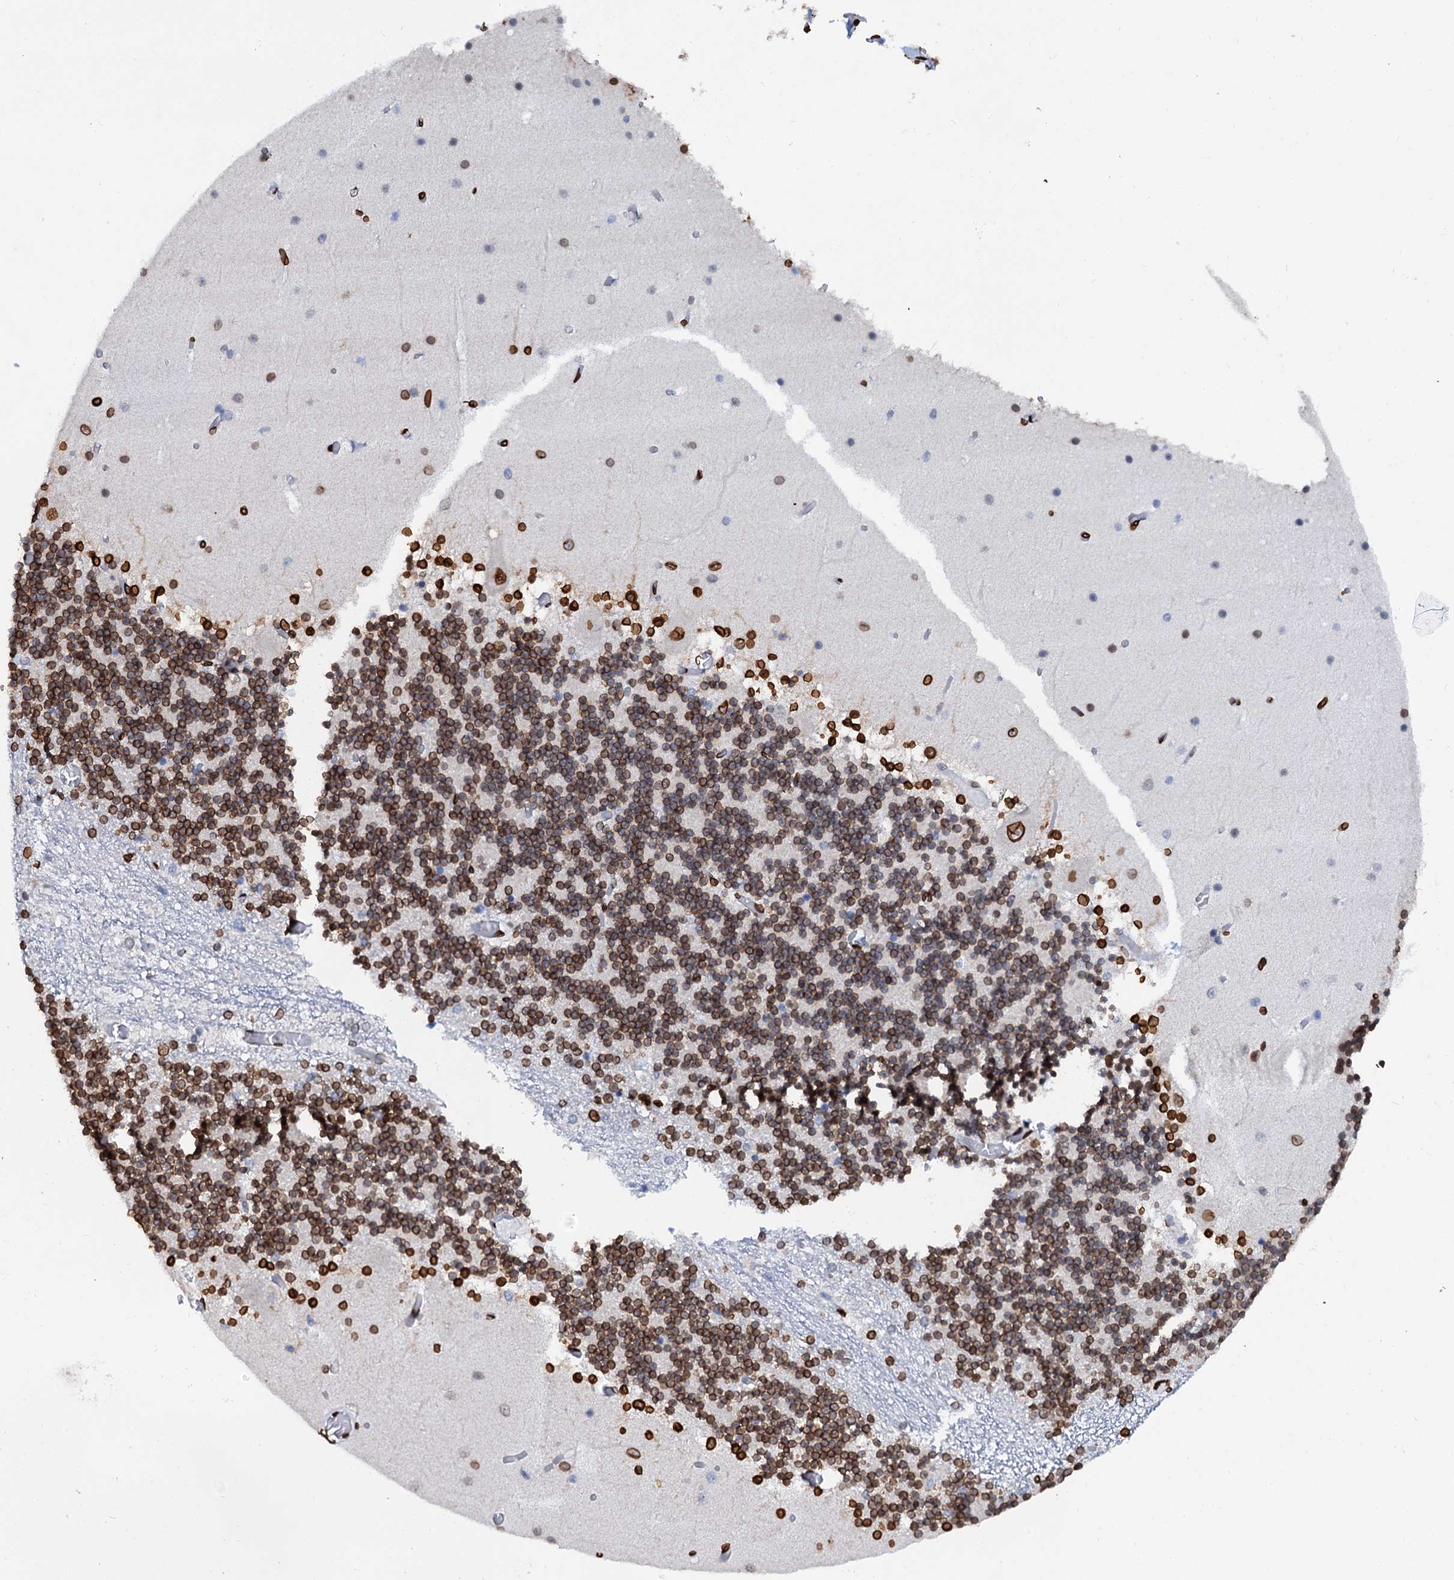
{"staining": {"intensity": "strong", "quantity": ">75%", "location": "cytoplasmic/membranous,nuclear"}, "tissue": "cerebellum", "cell_type": "Cells in granular layer", "image_type": "normal", "snomed": [{"axis": "morphology", "description": "Normal tissue, NOS"}, {"axis": "topography", "description": "Cerebellum"}], "caption": "Brown immunohistochemical staining in unremarkable human cerebellum reveals strong cytoplasmic/membranous,nuclear expression in about >75% of cells in granular layer.", "gene": "KATNAL2", "patient": {"sex": "female", "age": 28}}